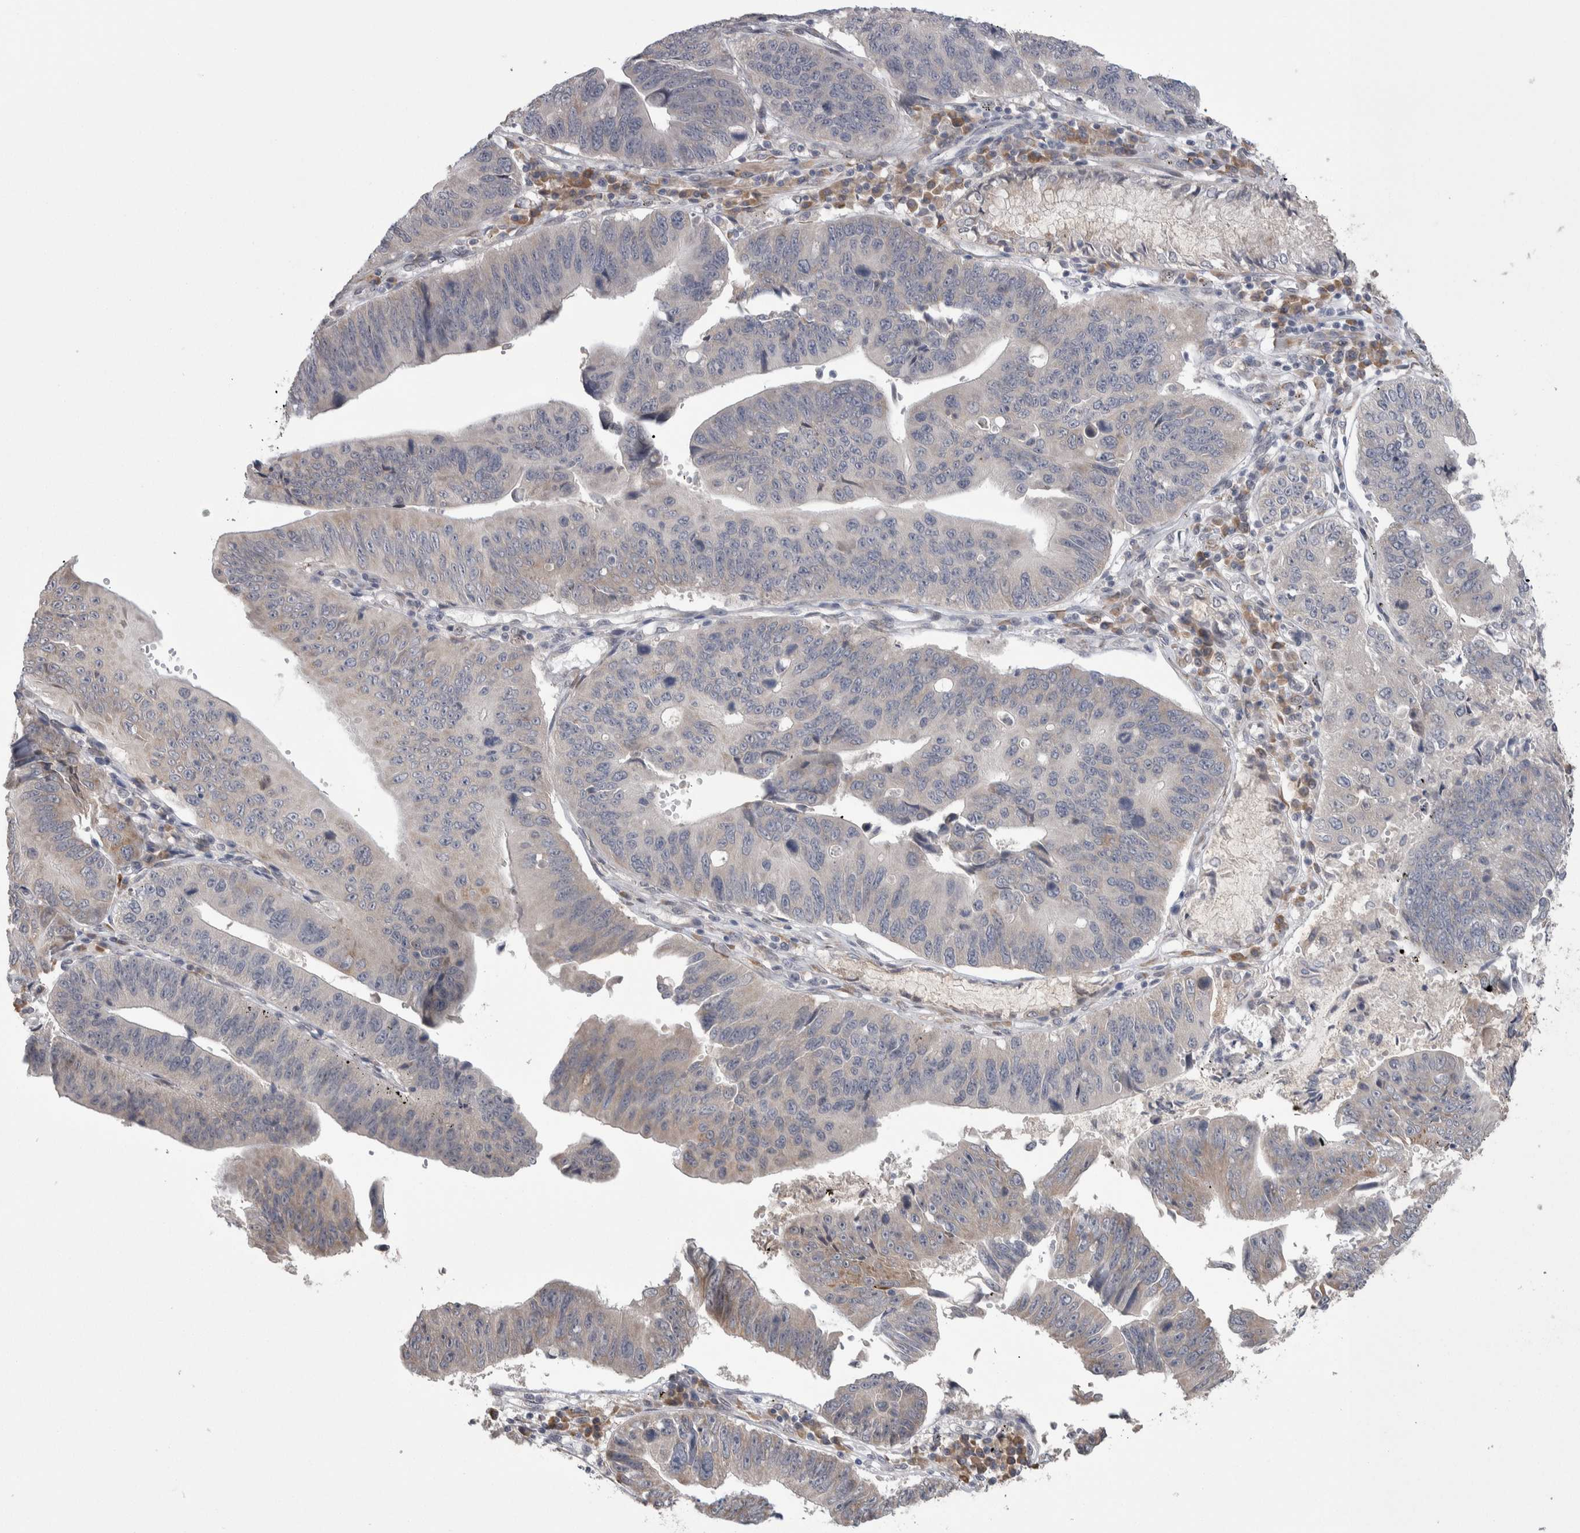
{"staining": {"intensity": "negative", "quantity": "none", "location": "none"}, "tissue": "stomach cancer", "cell_type": "Tumor cells", "image_type": "cancer", "snomed": [{"axis": "morphology", "description": "Adenocarcinoma, NOS"}, {"axis": "topography", "description": "Stomach"}], "caption": "Immunohistochemistry of human stomach cancer exhibits no positivity in tumor cells.", "gene": "CUL2", "patient": {"sex": "male", "age": 59}}